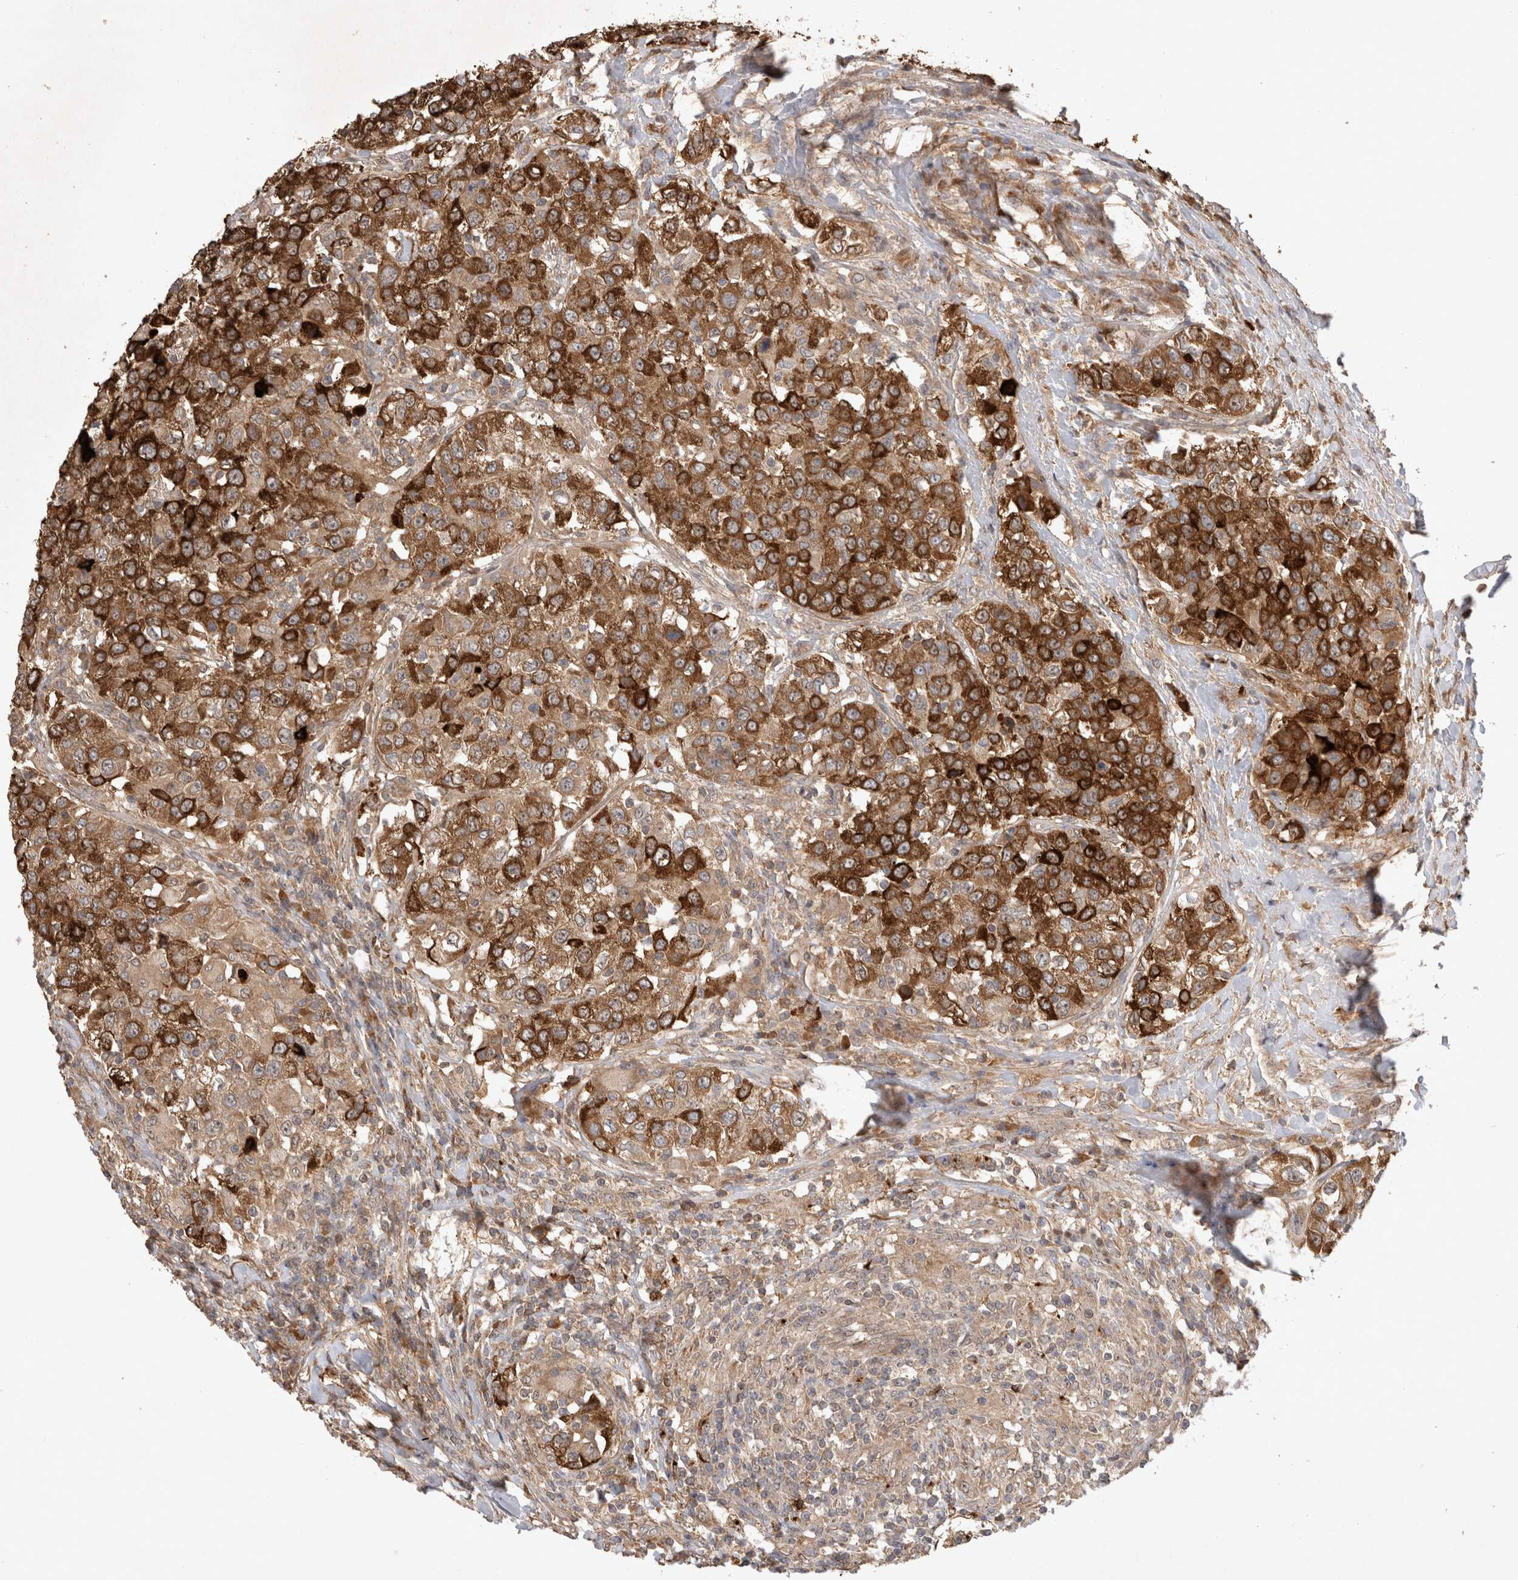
{"staining": {"intensity": "strong", "quantity": ">75%", "location": "cytoplasmic/membranous"}, "tissue": "urothelial cancer", "cell_type": "Tumor cells", "image_type": "cancer", "snomed": [{"axis": "morphology", "description": "Urothelial carcinoma, High grade"}, {"axis": "topography", "description": "Urinary bladder"}], "caption": "Protein analysis of urothelial cancer tissue shows strong cytoplasmic/membranous positivity in approximately >75% of tumor cells.", "gene": "FAM221A", "patient": {"sex": "female", "age": 80}}